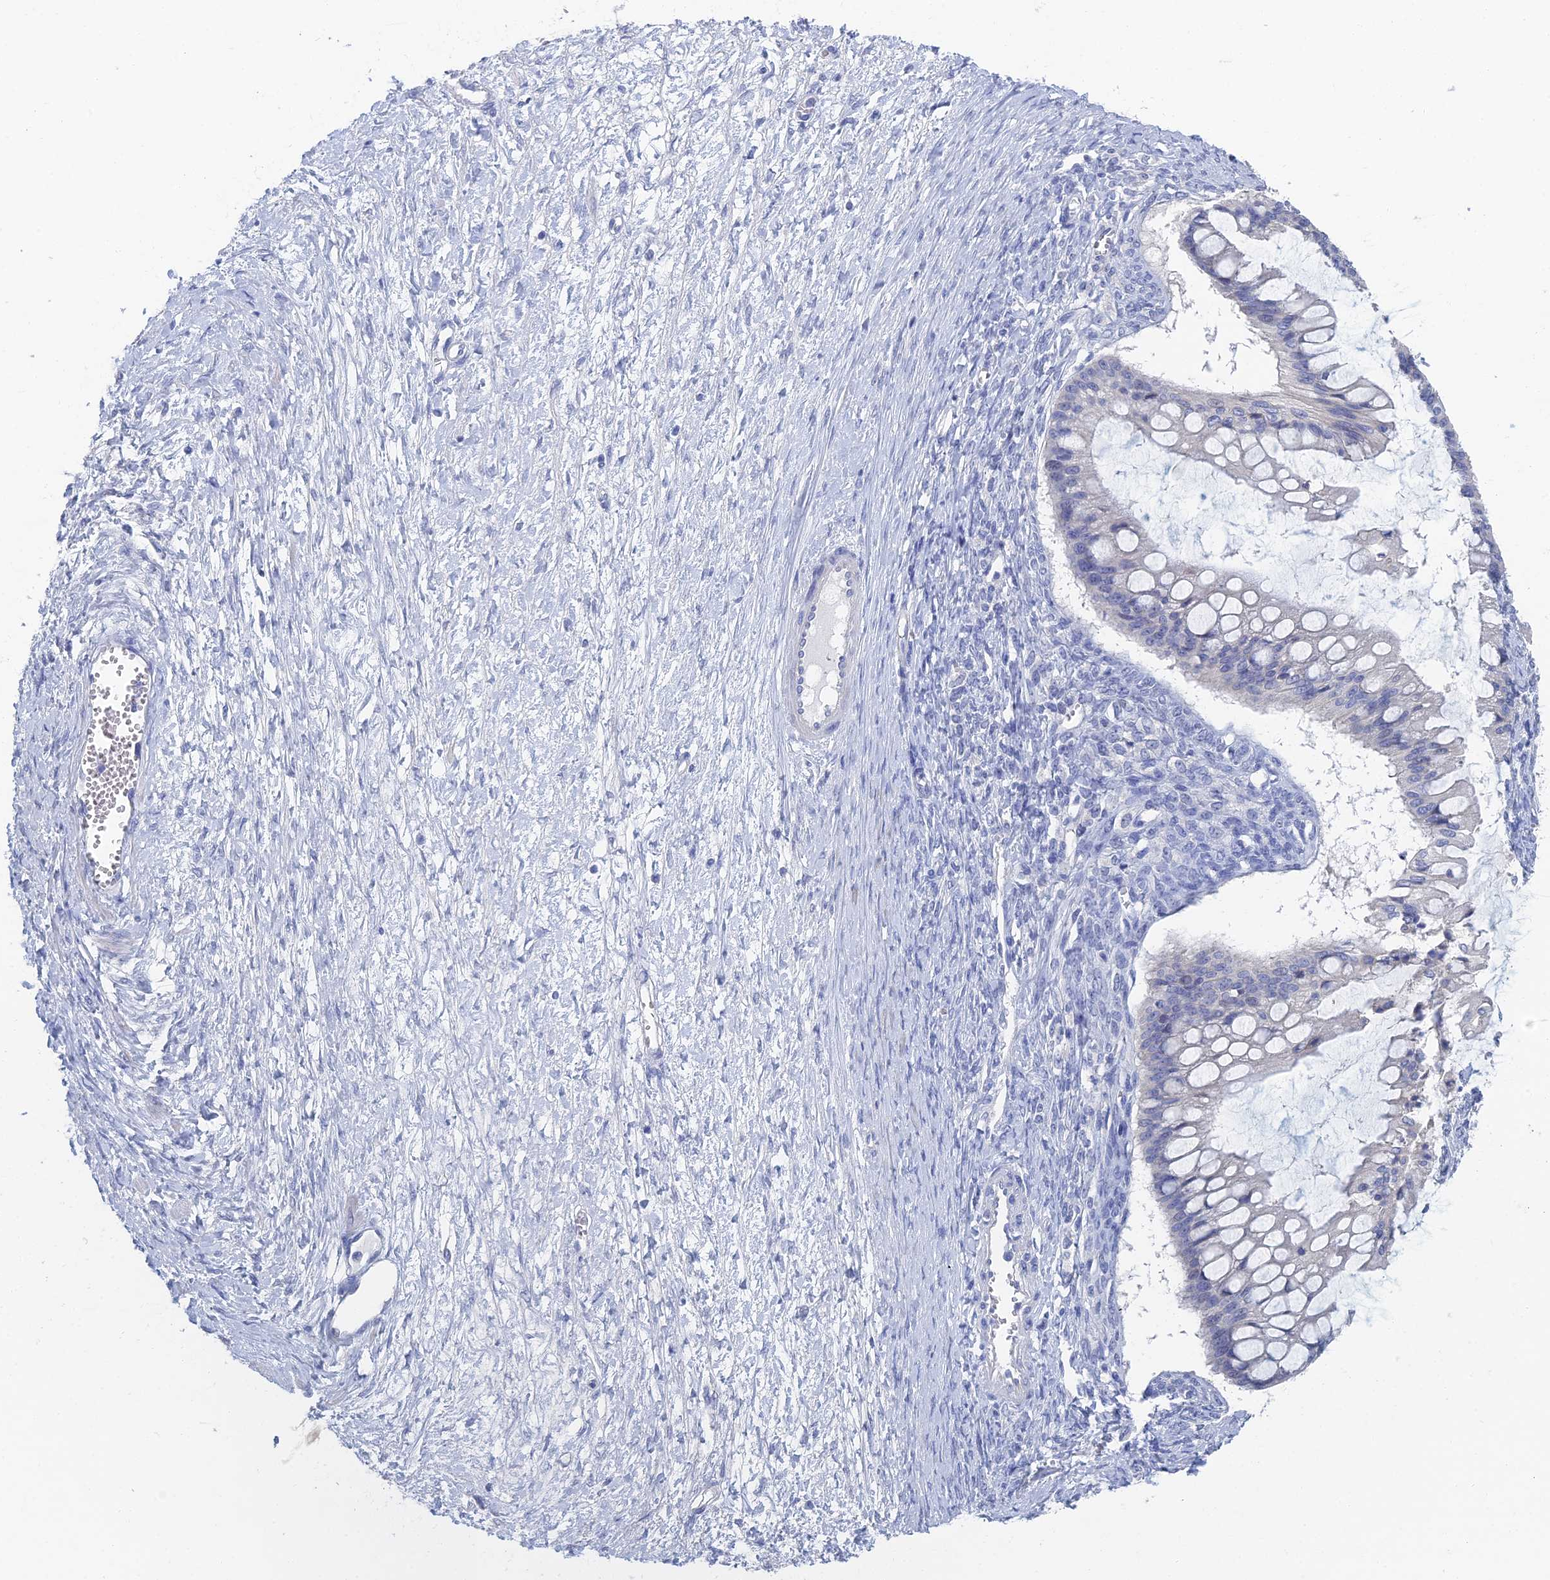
{"staining": {"intensity": "negative", "quantity": "none", "location": "none"}, "tissue": "ovarian cancer", "cell_type": "Tumor cells", "image_type": "cancer", "snomed": [{"axis": "morphology", "description": "Cystadenocarcinoma, mucinous, NOS"}, {"axis": "topography", "description": "Ovary"}], "caption": "The IHC histopathology image has no significant staining in tumor cells of ovarian cancer (mucinous cystadenocarcinoma) tissue. Brightfield microscopy of IHC stained with DAB (brown) and hematoxylin (blue), captured at high magnification.", "gene": "GFAP", "patient": {"sex": "female", "age": 73}}